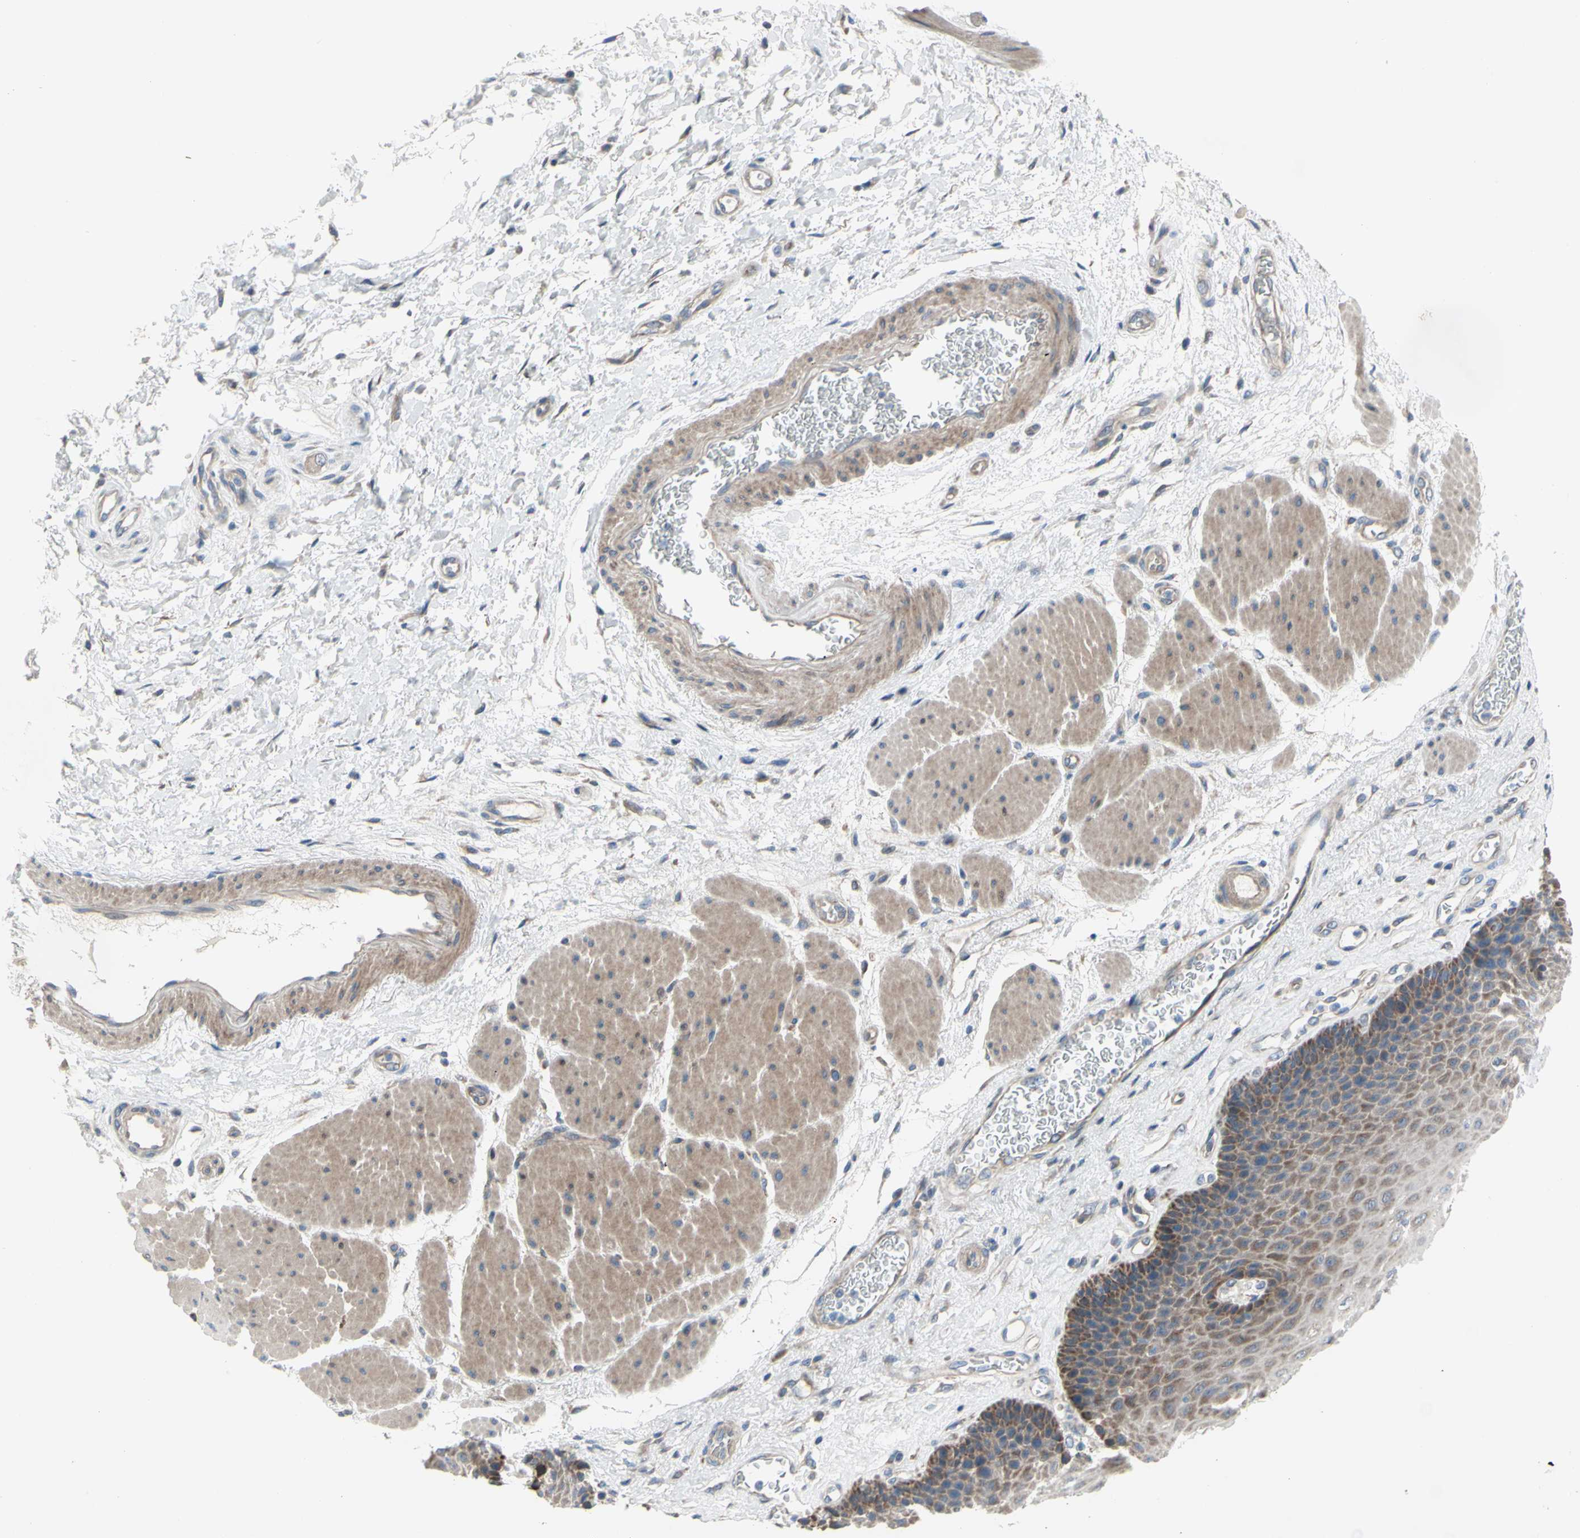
{"staining": {"intensity": "moderate", "quantity": "25%-75%", "location": "cytoplasmic/membranous"}, "tissue": "esophagus", "cell_type": "Squamous epithelial cells", "image_type": "normal", "snomed": [{"axis": "morphology", "description": "Normal tissue, NOS"}, {"axis": "topography", "description": "Esophagus"}], "caption": "Protein staining displays moderate cytoplasmic/membranous expression in approximately 25%-75% of squamous epithelial cells in normal esophagus.", "gene": "GRAMD2B", "patient": {"sex": "female", "age": 72}}